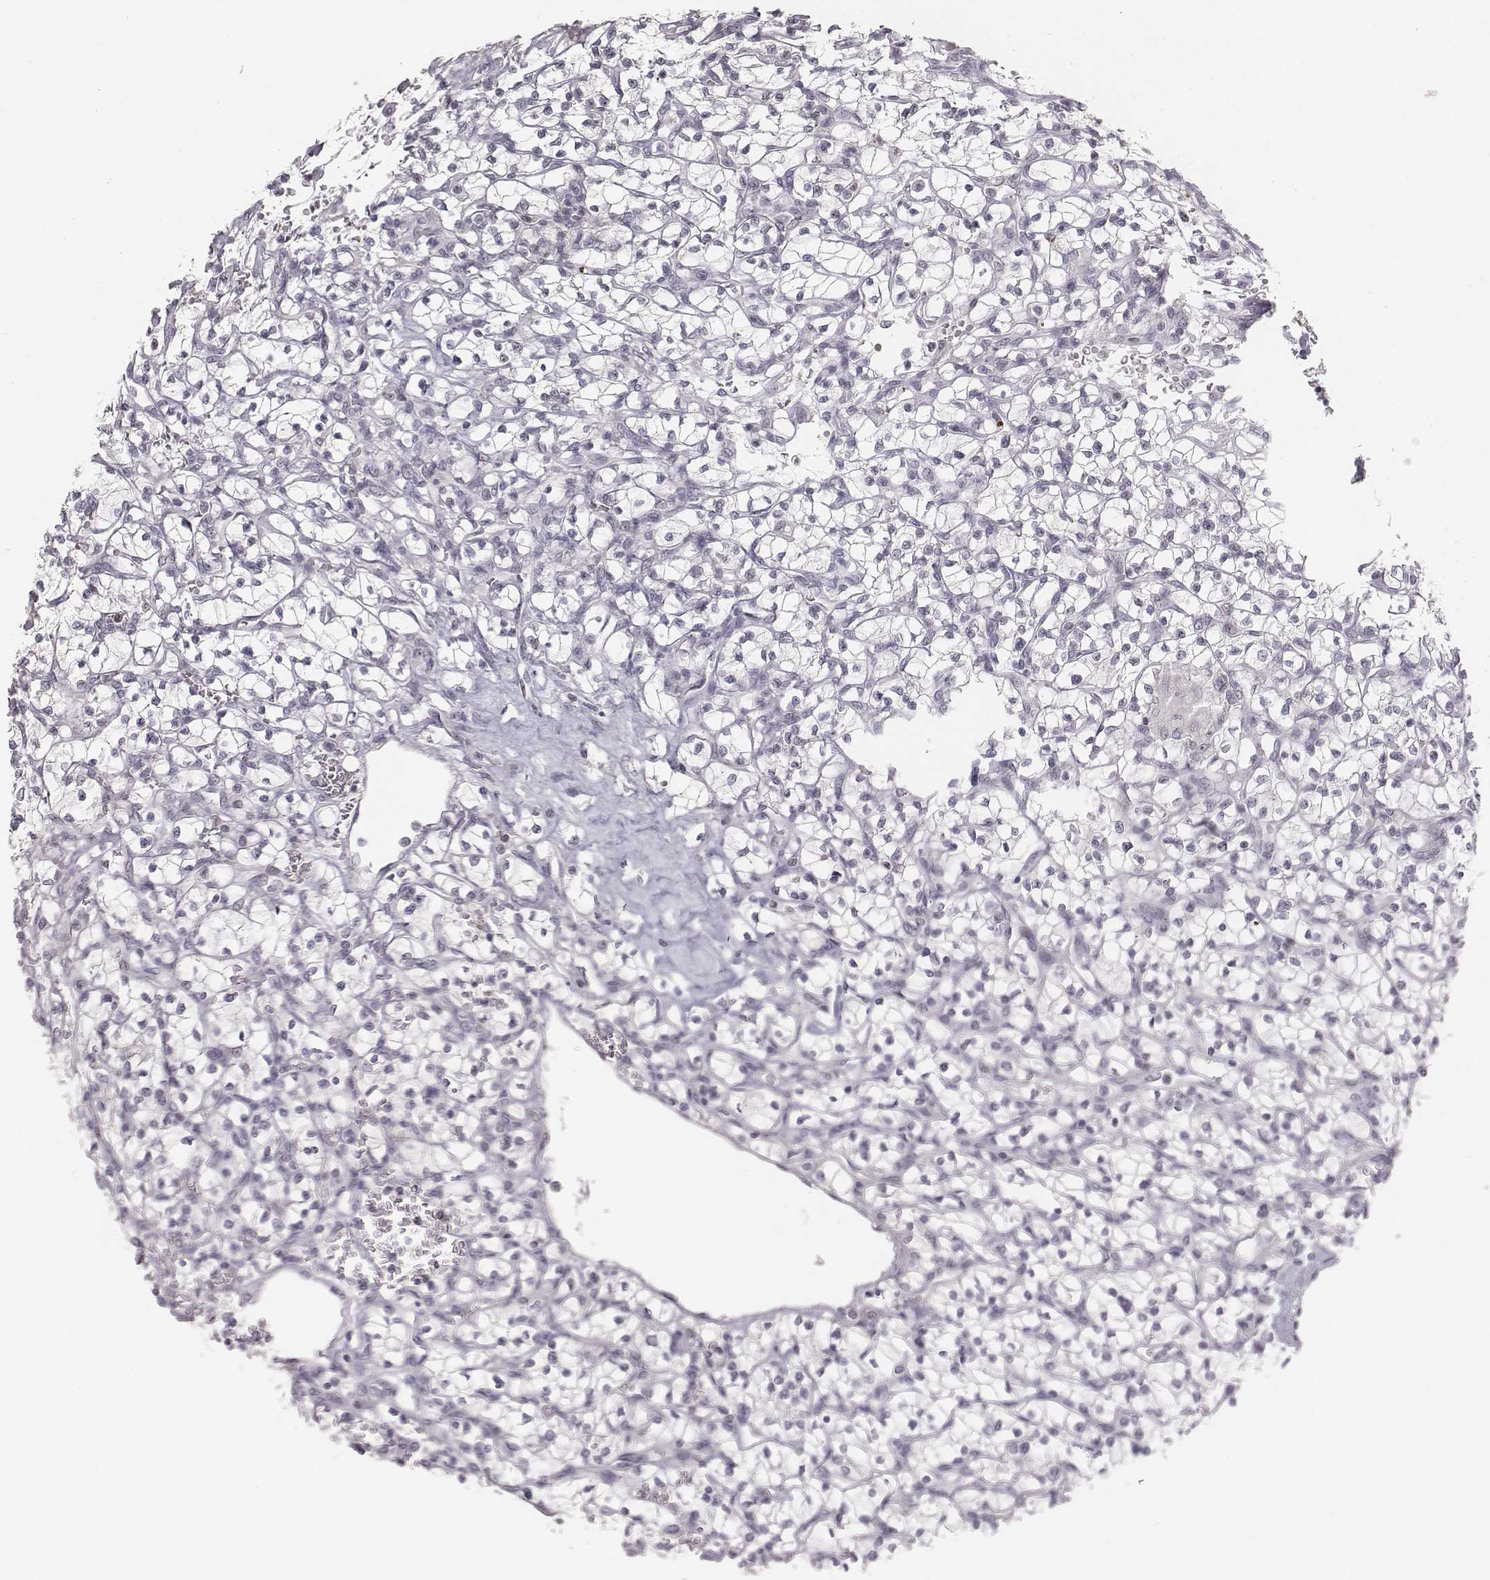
{"staining": {"intensity": "negative", "quantity": "none", "location": "none"}, "tissue": "renal cancer", "cell_type": "Tumor cells", "image_type": "cancer", "snomed": [{"axis": "morphology", "description": "Adenocarcinoma, NOS"}, {"axis": "topography", "description": "Kidney"}], "caption": "Adenocarcinoma (renal) stained for a protein using immunohistochemistry demonstrates no expression tumor cells.", "gene": "NIFK", "patient": {"sex": "female", "age": 64}}